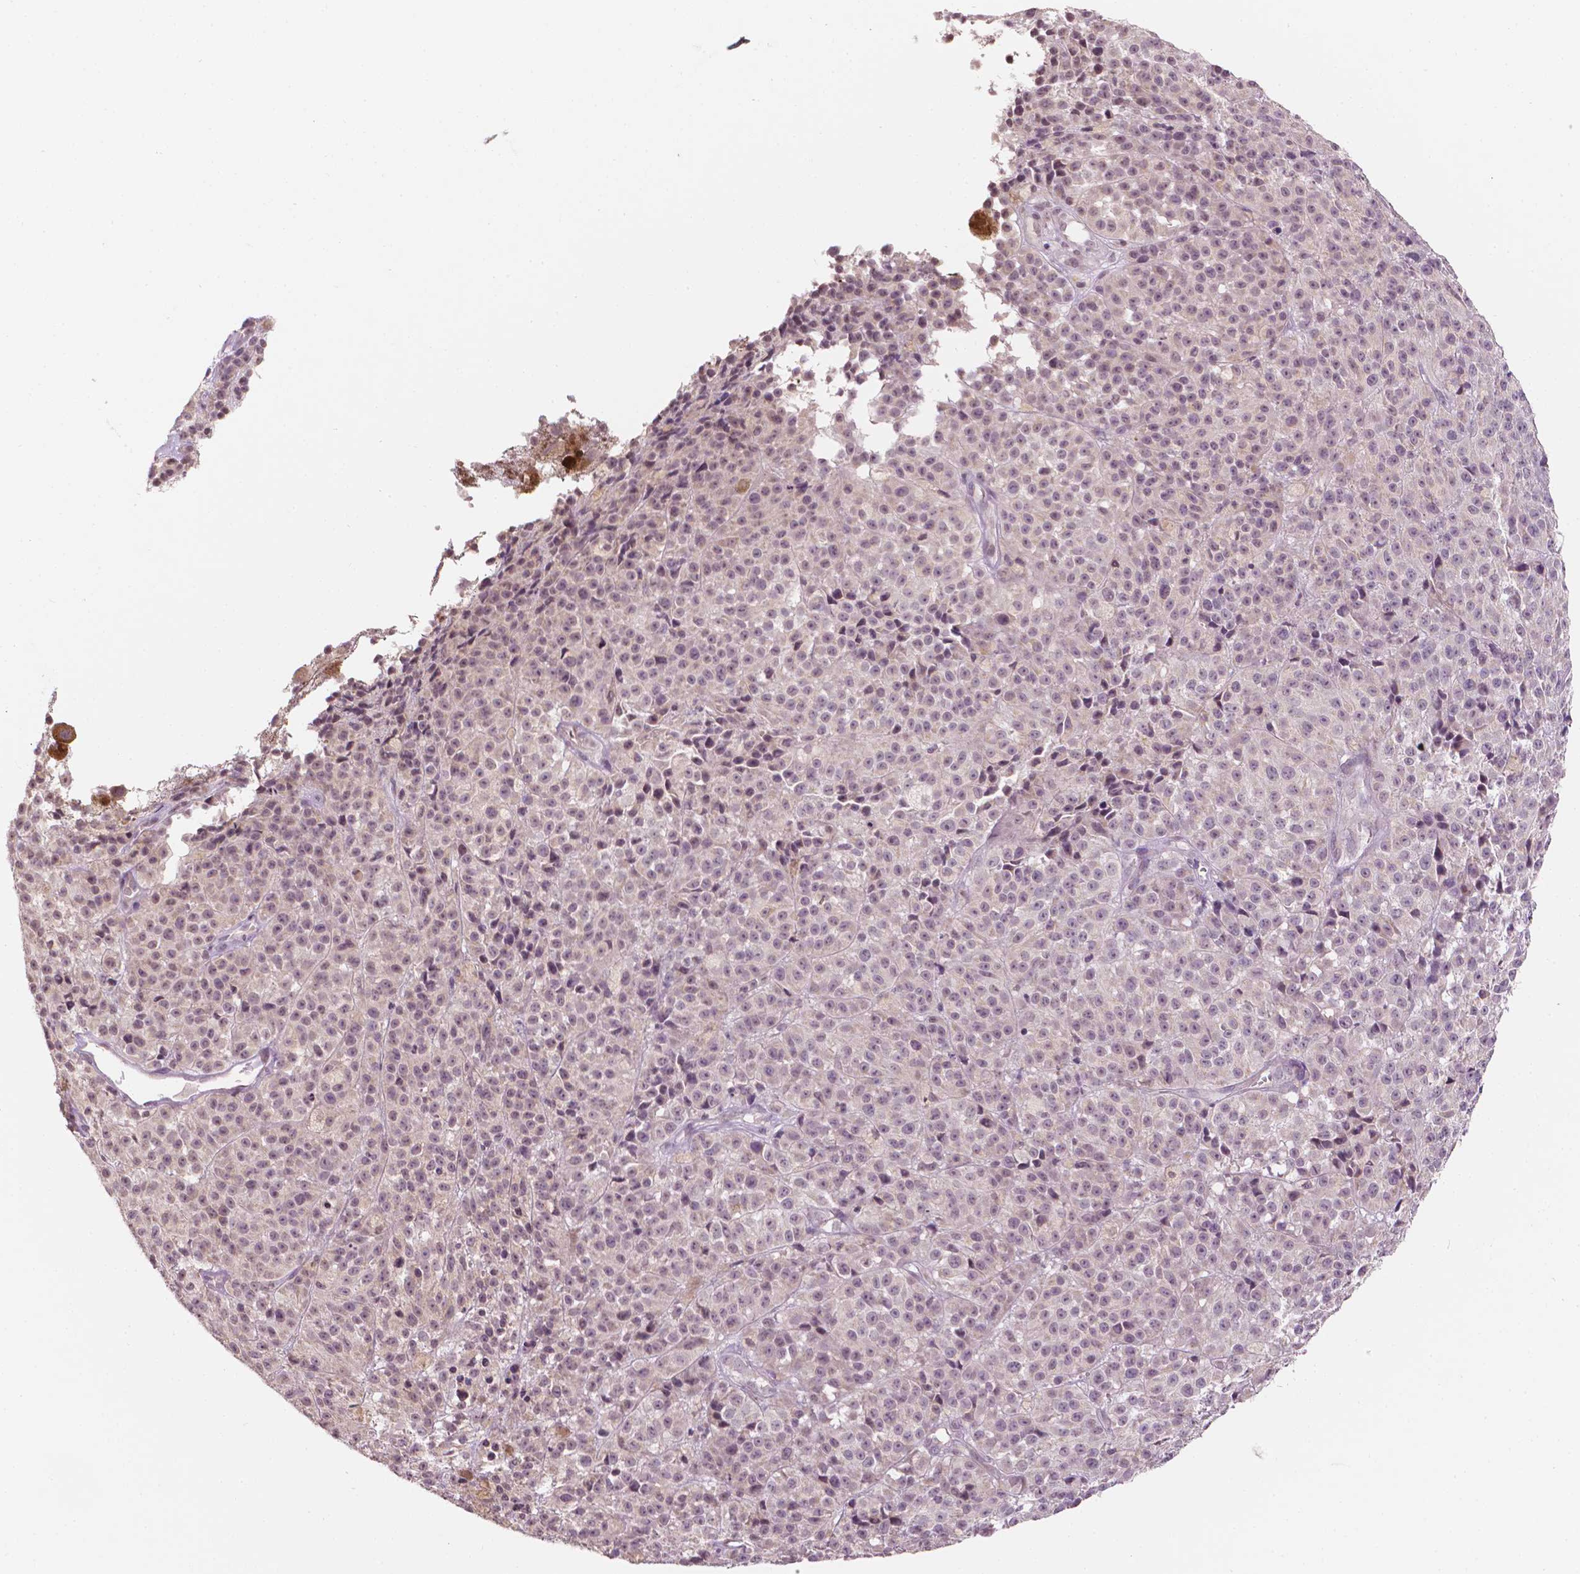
{"staining": {"intensity": "negative", "quantity": "none", "location": "none"}, "tissue": "melanoma", "cell_type": "Tumor cells", "image_type": "cancer", "snomed": [{"axis": "morphology", "description": "Malignant melanoma, NOS"}, {"axis": "topography", "description": "Skin"}], "caption": "Tumor cells are negative for brown protein staining in melanoma.", "gene": "NOS1AP", "patient": {"sex": "female", "age": 58}}